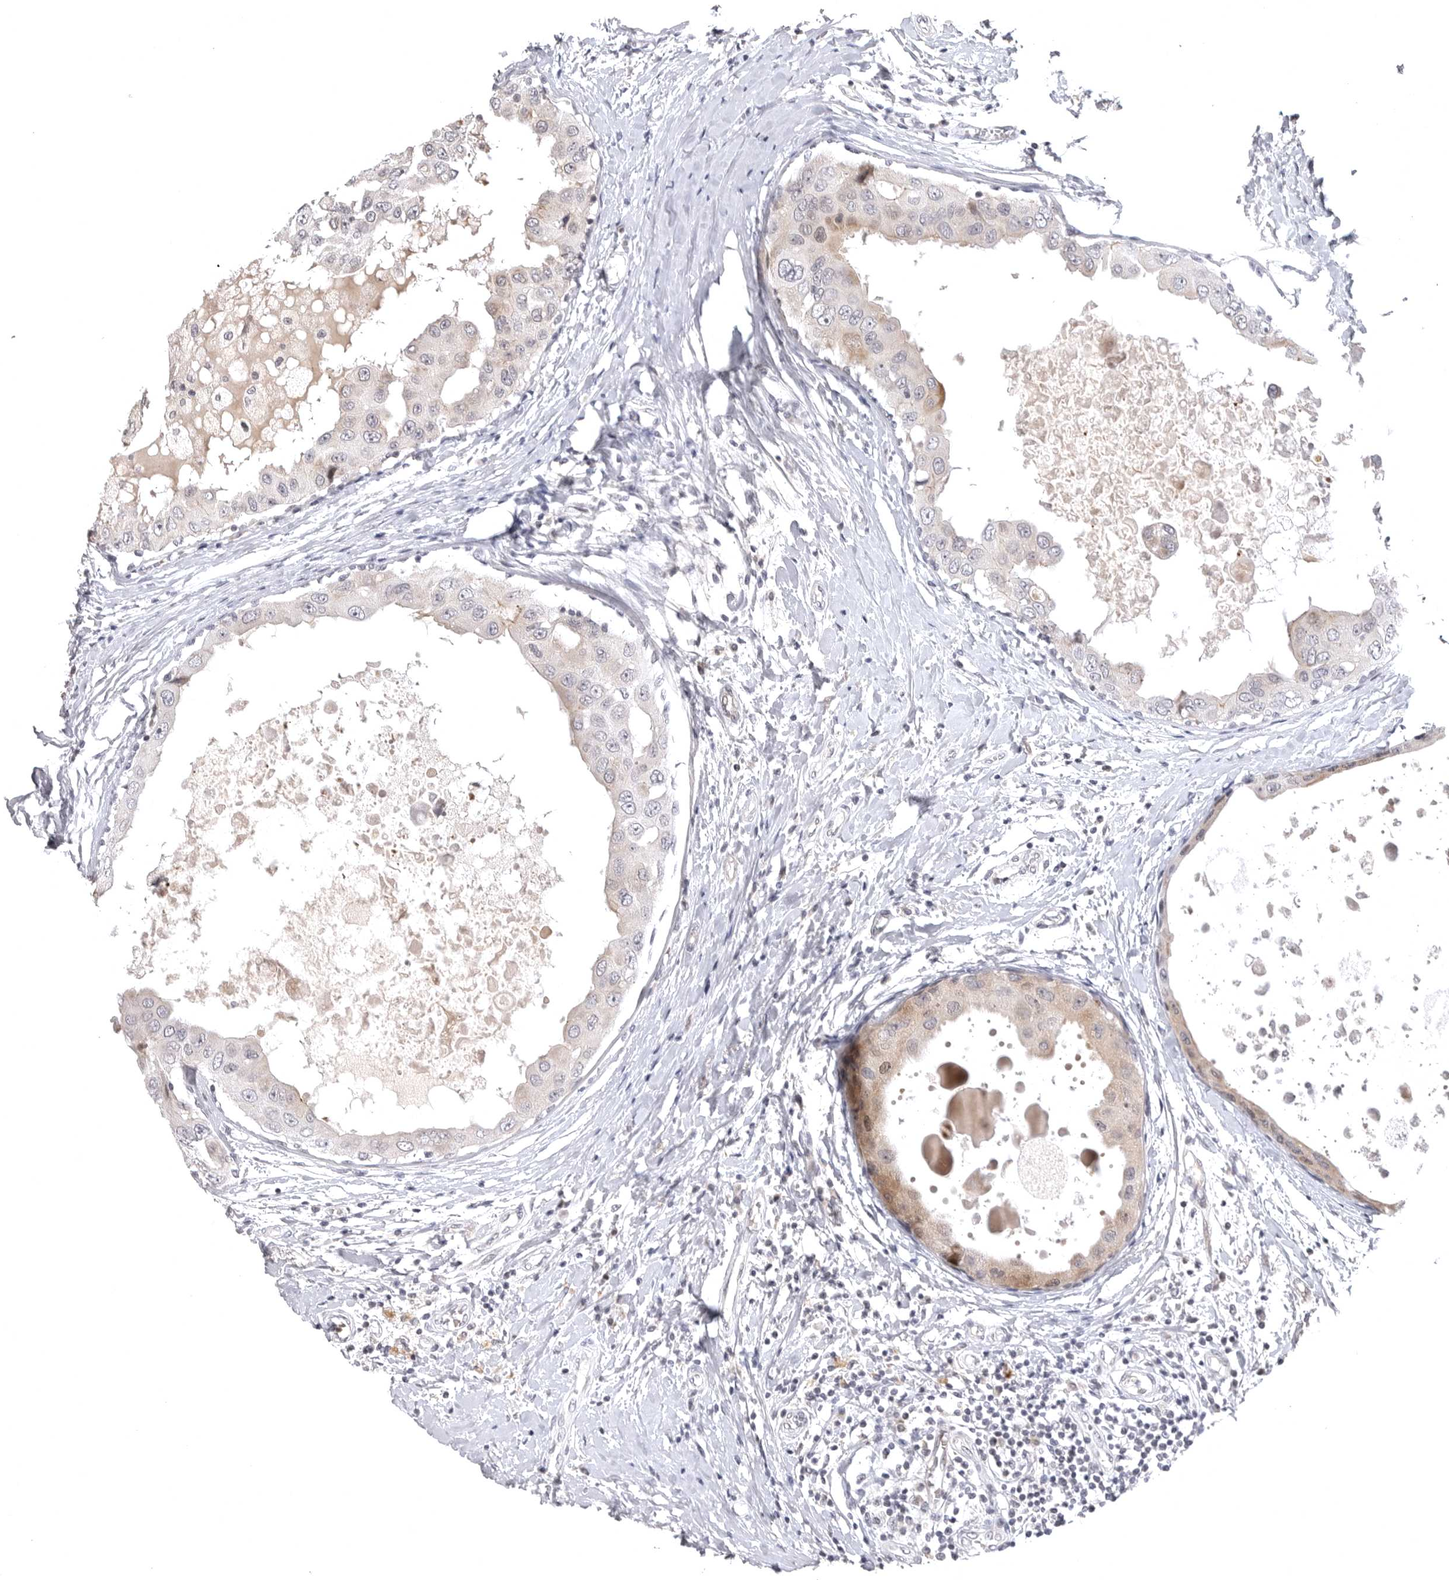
{"staining": {"intensity": "weak", "quantity": "<25%", "location": "cytoplasmic/membranous"}, "tissue": "breast cancer", "cell_type": "Tumor cells", "image_type": "cancer", "snomed": [{"axis": "morphology", "description": "Duct carcinoma"}, {"axis": "topography", "description": "Breast"}], "caption": "Breast cancer (infiltrating ductal carcinoma) was stained to show a protein in brown. There is no significant expression in tumor cells. (DAB immunohistochemistry (IHC), high magnification).", "gene": "CD300LD", "patient": {"sex": "female", "age": 27}}